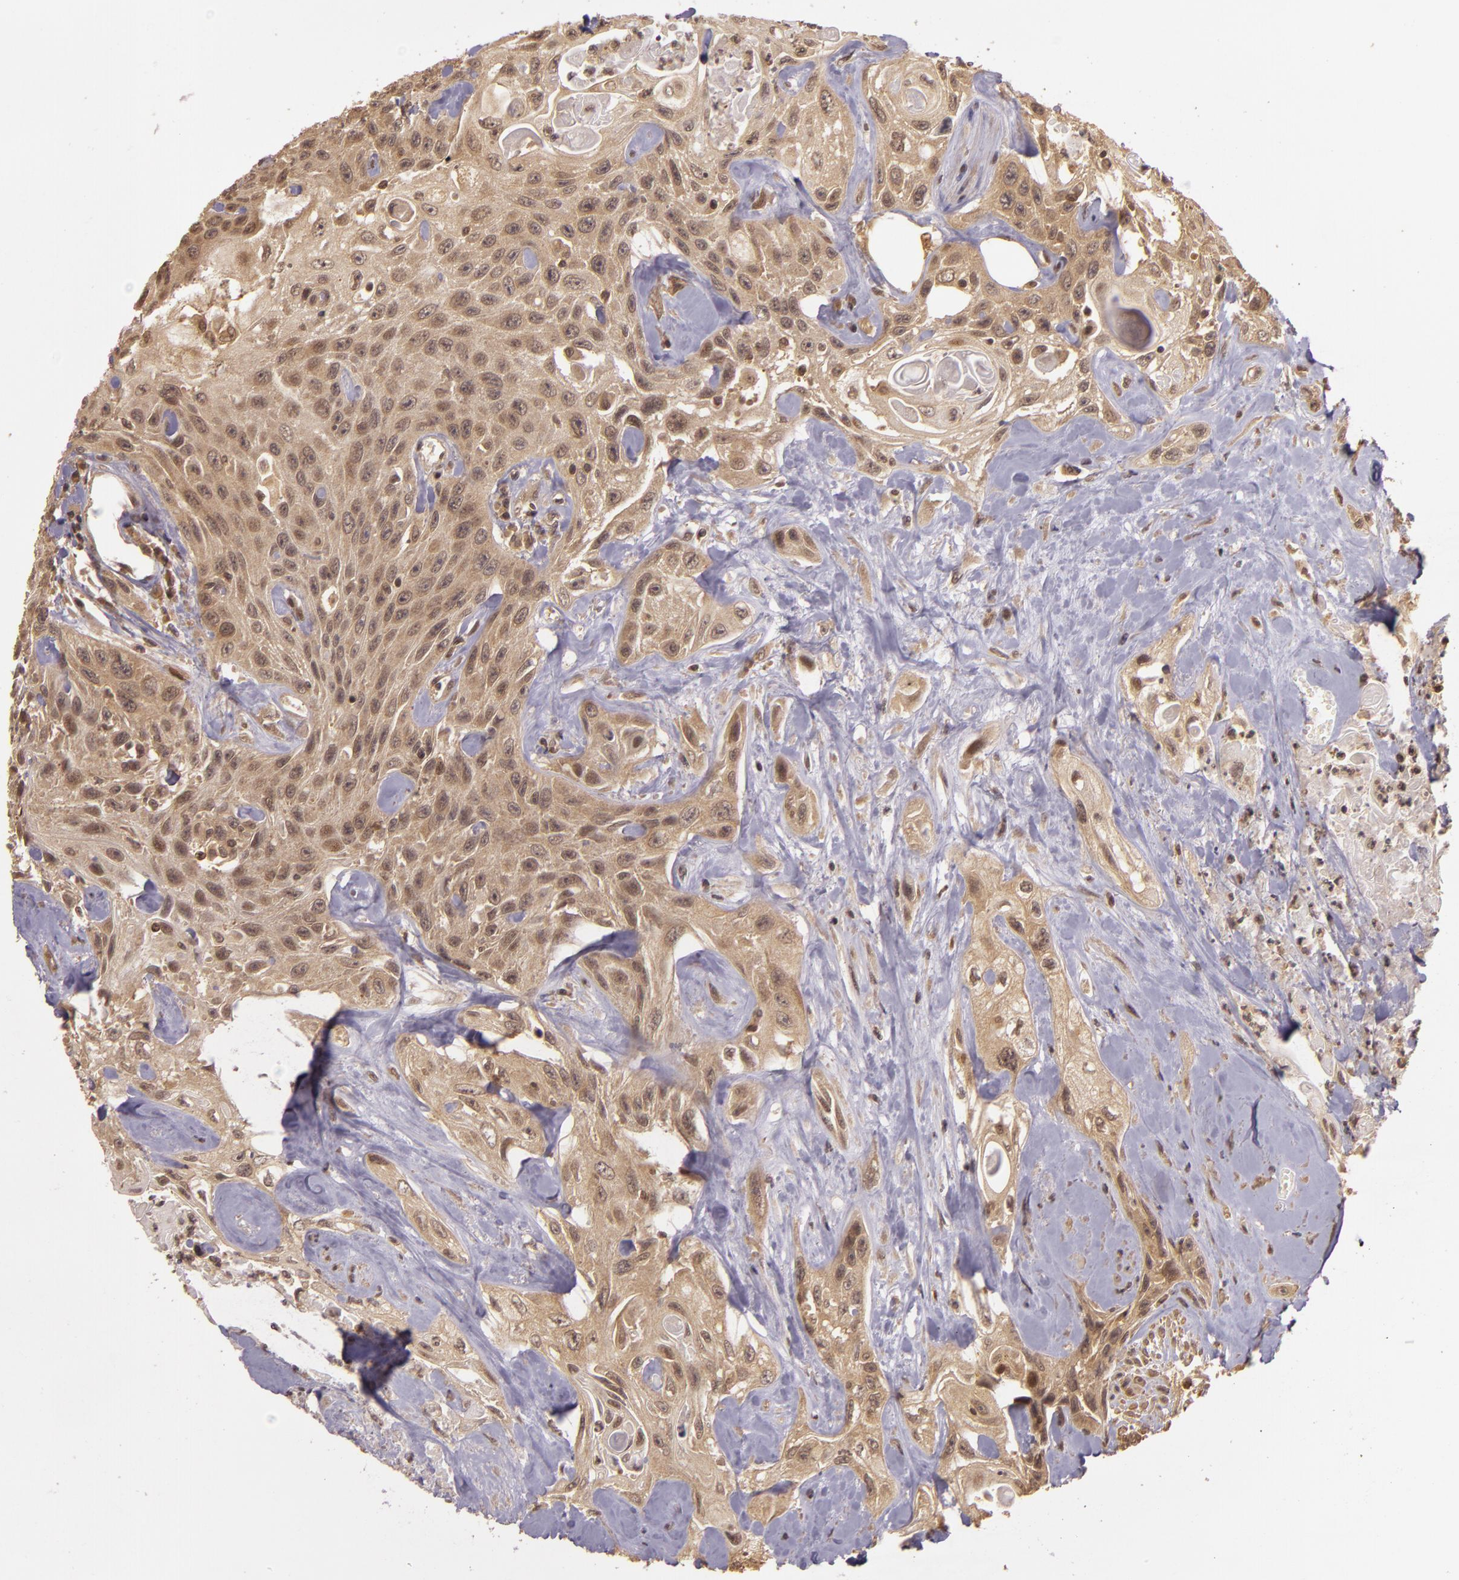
{"staining": {"intensity": "moderate", "quantity": ">75%", "location": "cytoplasmic/membranous"}, "tissue": "urothelial cancer", "cell_type": "Tumor cells", "image_type": "cancer", "snomed": [{"axis": "morphology", "description": "Urothelial carcinoma, High grade"}, {"axis": "topography", "description": "Urinary bladder"}], "caption": "A high-resolution image shows immunohistochemistry staining of urothelial cancer, which exhibits moderate cytoplasmic/membranous staining in about >75% of tumor cells. Ihc stains the protein of interest in brown and the nuclei are stained blue.", "gene": "TXNRD2", "patient": {"sex": "female", "age": 84}}